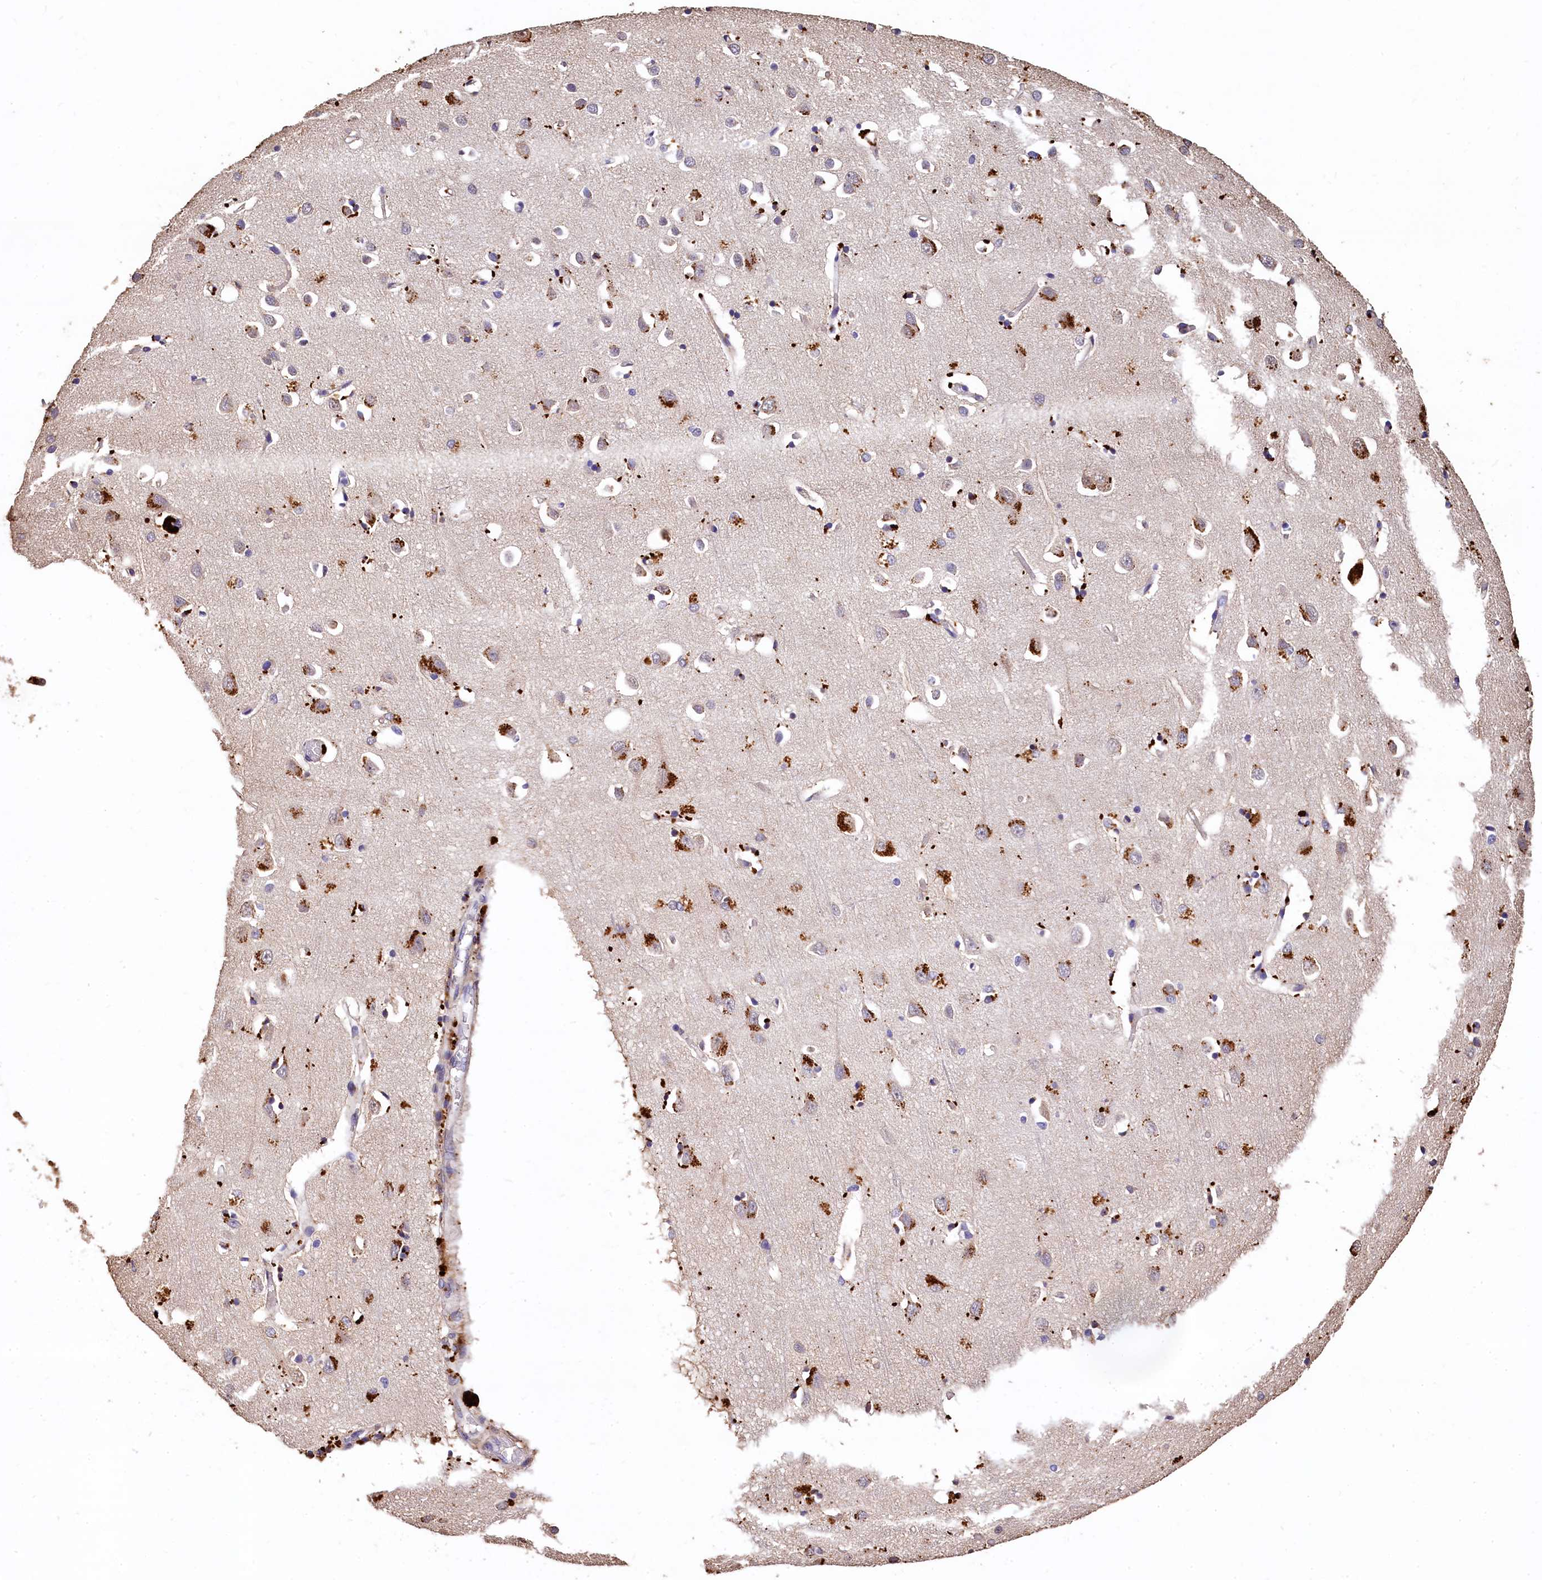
{"staining": {"intensity": "negative", "quantity": "none", "location": "none"}, "tissue": "cerebral cortex", "cell_type": "Endothelial cells", "image_type": "normal", "snomed": [{"axis": "morphology", "description": "Normal tissue, NOS"}, {"axis": "topography", "description": "Cerebral cortex"}], "caption": "Immunohistochemistry (IHC) of benign cerebral cortex shows no positivity in endothelial cells. (Stains: DAB (3,3'-diaminobenzidine) immunohistochemistry (IHC) with hematoxylin counter stain, Microscopy: brightfield microscopy at high magnification).", "gene": "LSM4", "patient": {"sex": "female", "age": 64}}